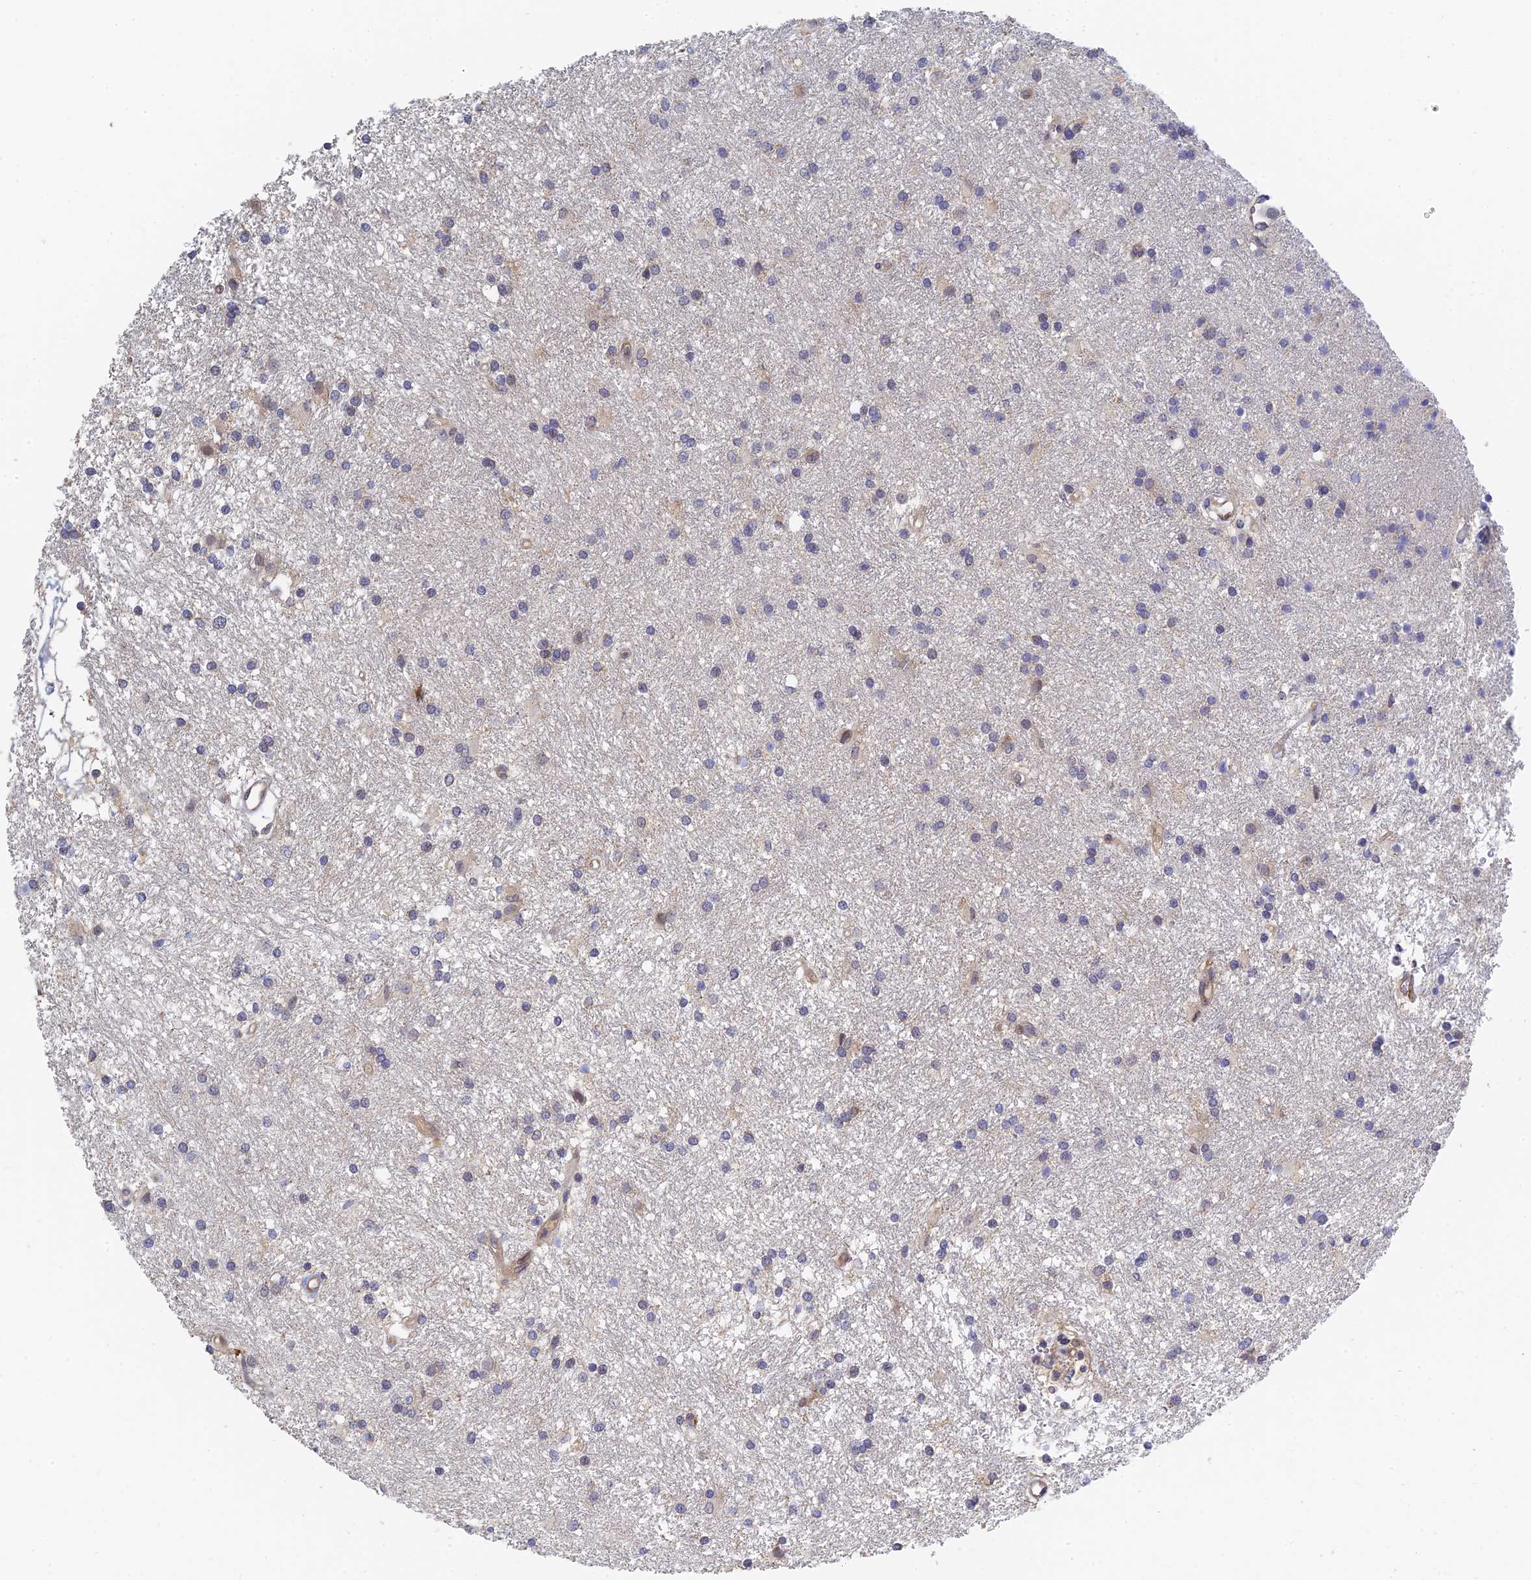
{"staining": {"intensity": "negative", "quantity": "none", "location": "none"}, "tissue": "glioma", "cell_type": "Tumor cells", "image_type": "cancer", "snomed": [{"axis": "morphology", "description": "Glioma, malignant, High grade"}, {"axis": "topography", "description": "Brain"}], "caption": "Malignant glioma (high-grade) was stained to show a protein in brown. There is no significant positivity in tumor cells. Brightfield microscopy of immunohistochemistry (IHC) stained with DAB (3,3'-diaminobenzidine) (brown) and hematoxylin (blue), captured at high magnification.", "gene": "SPATA5L1", "patient": {"sex": "male", "age": 77}}